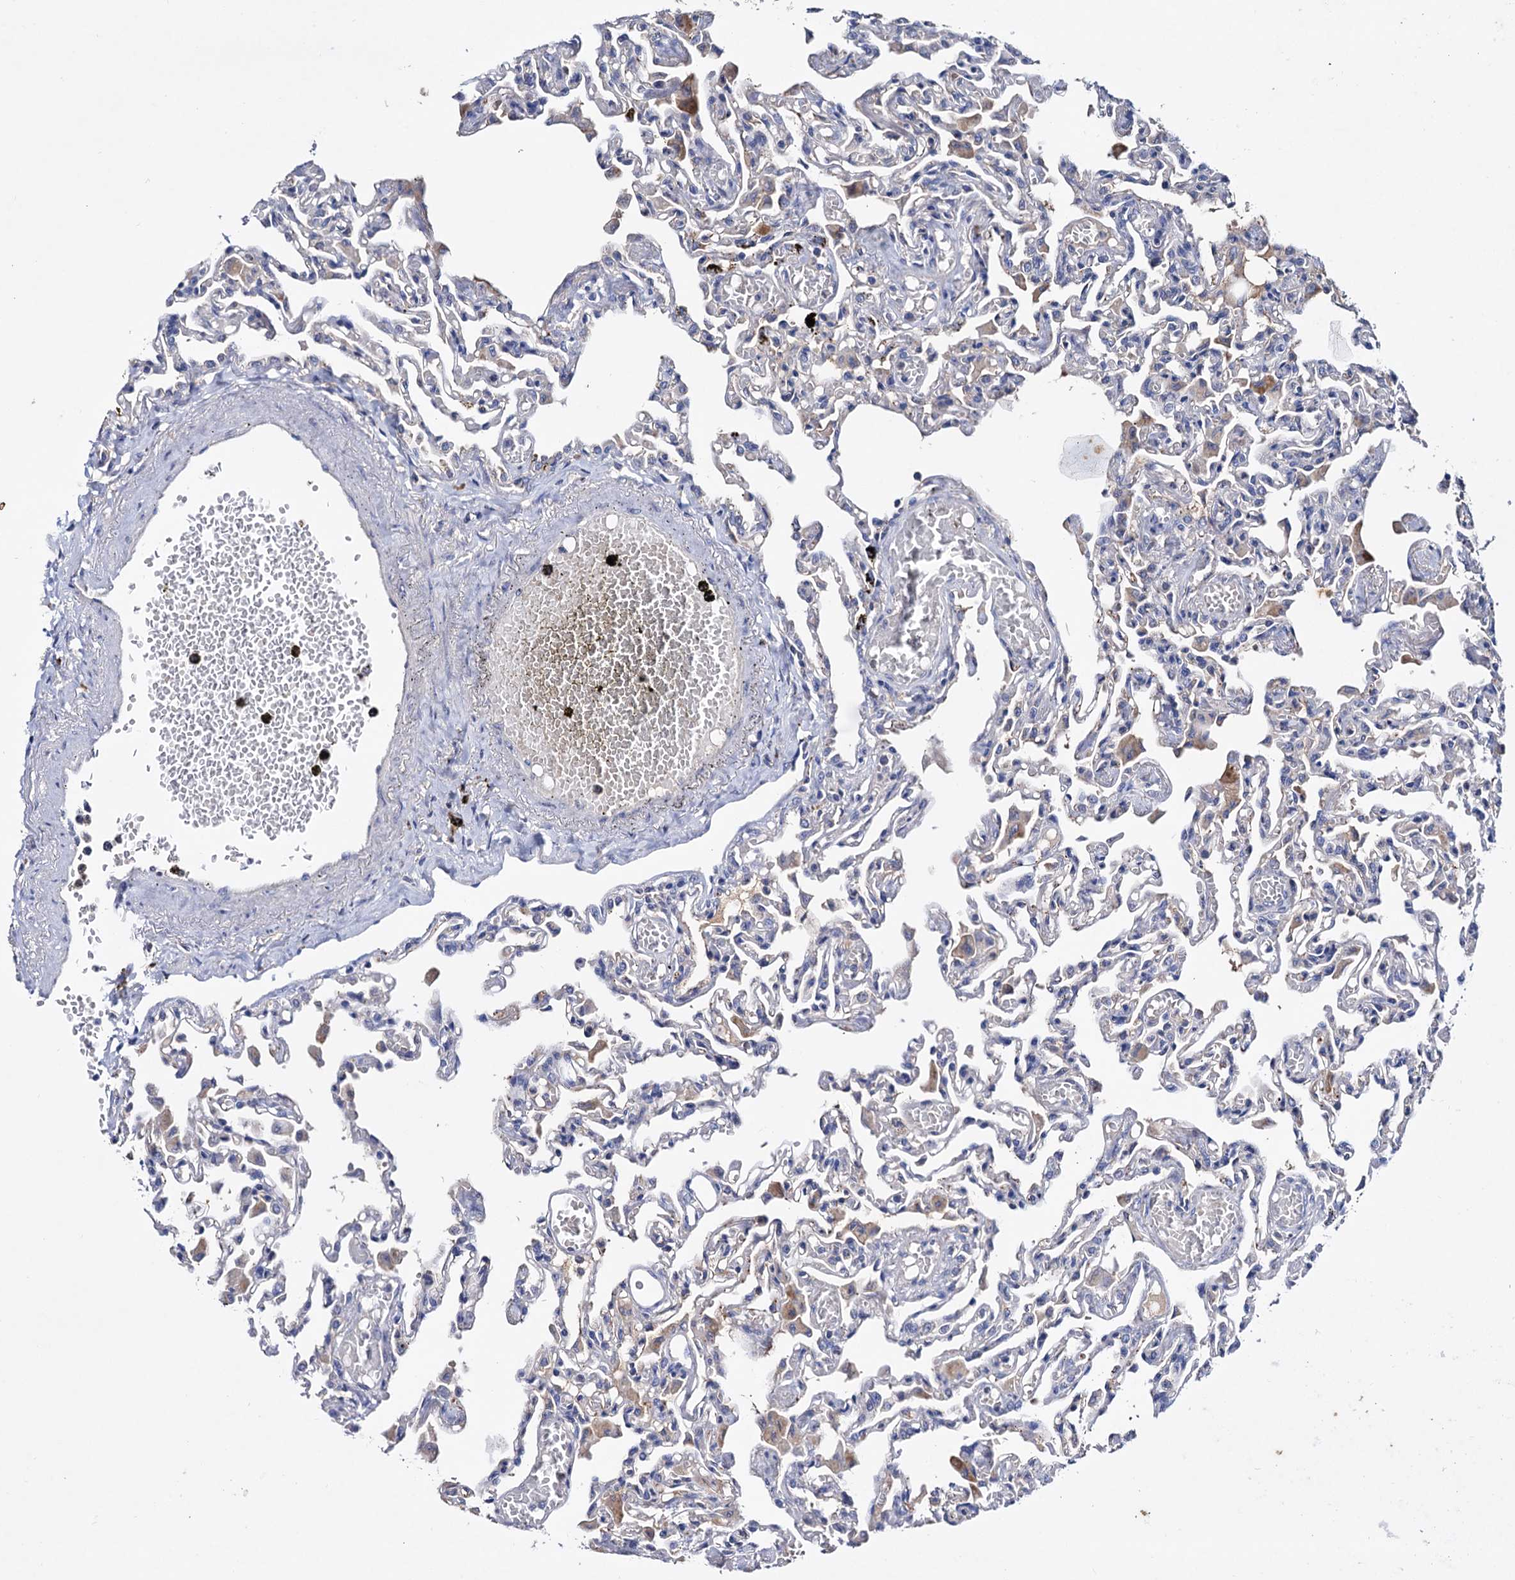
{"staining": {"intensity": "negative", "quantity": "none", "location": "none"}, "tissue": "lung", "cell_type": "Alveolar cells", "image_type": "normal", "snomed": [{"axis": "morphology", "description": "Normal tissue, NOS"}, {"axis": "topography", "description": "Bronchus"}, {"axis": "topography", "description": "Lung"}], "caption": "There is no significant positivity in alveolar cells of lung. Nuclei are stained in blue.", "gene": "NPAS4", "patient": {"sex": "female", "age": 49}}